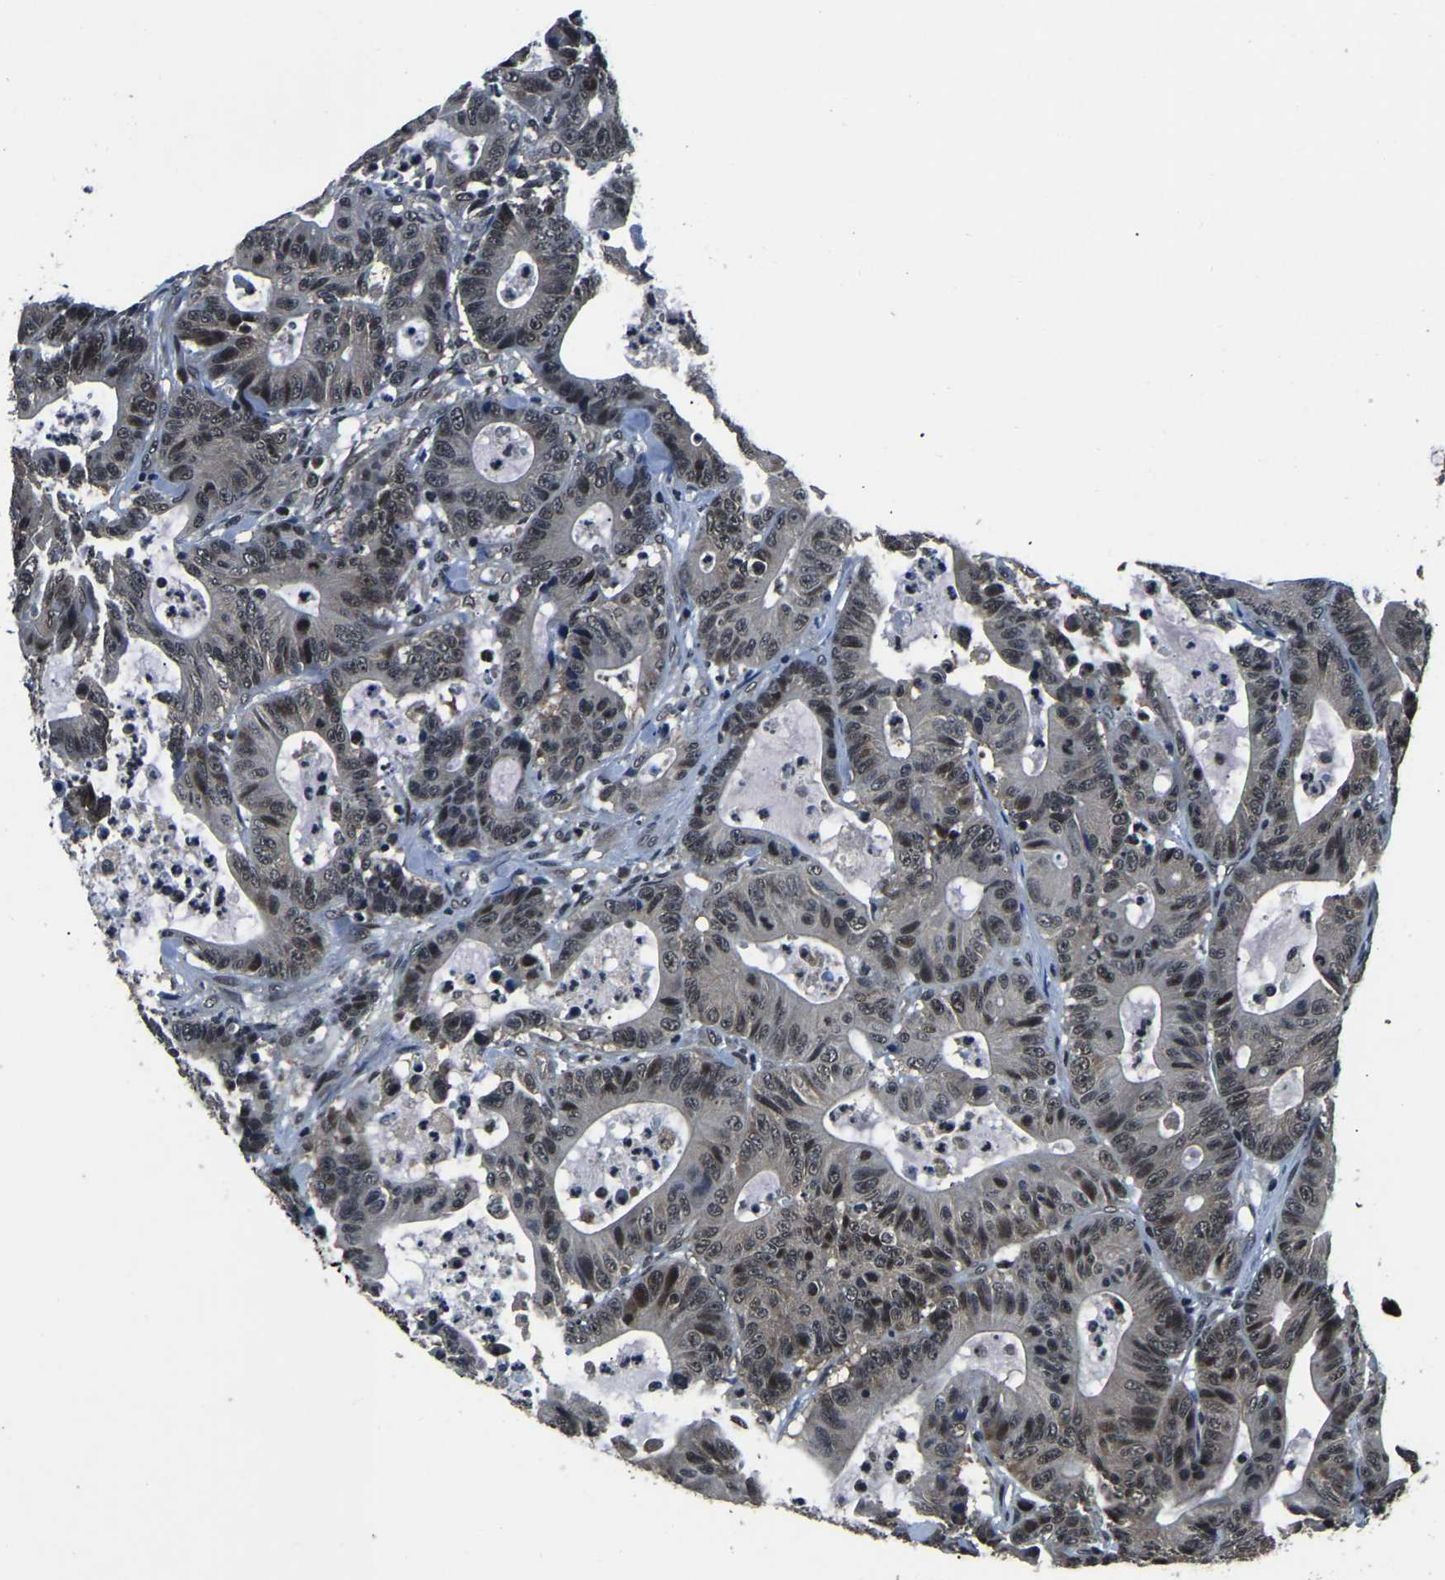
{"staining": {"intensity": "moderate", "quantity": "25%-75%", "location": "nuclear"}, "tissue": "colorectal cancer", "cell_type": "Tumor cells", "image_type": "cancer", "snomed": [{"axis": "morphology", "description": "Adenocarcinoma, NOS"}, {"axis": "topography", "description": "Colon"}], "caption": "Approximately 25%-75% of tumor cells in adenocarcinoma (colorectal) reveal moderate nuclear protein staining as visualized by brown immunohistochemical staining.", "gene": "ANKIB1", "patient": {"sex": "female", "age": 84}}